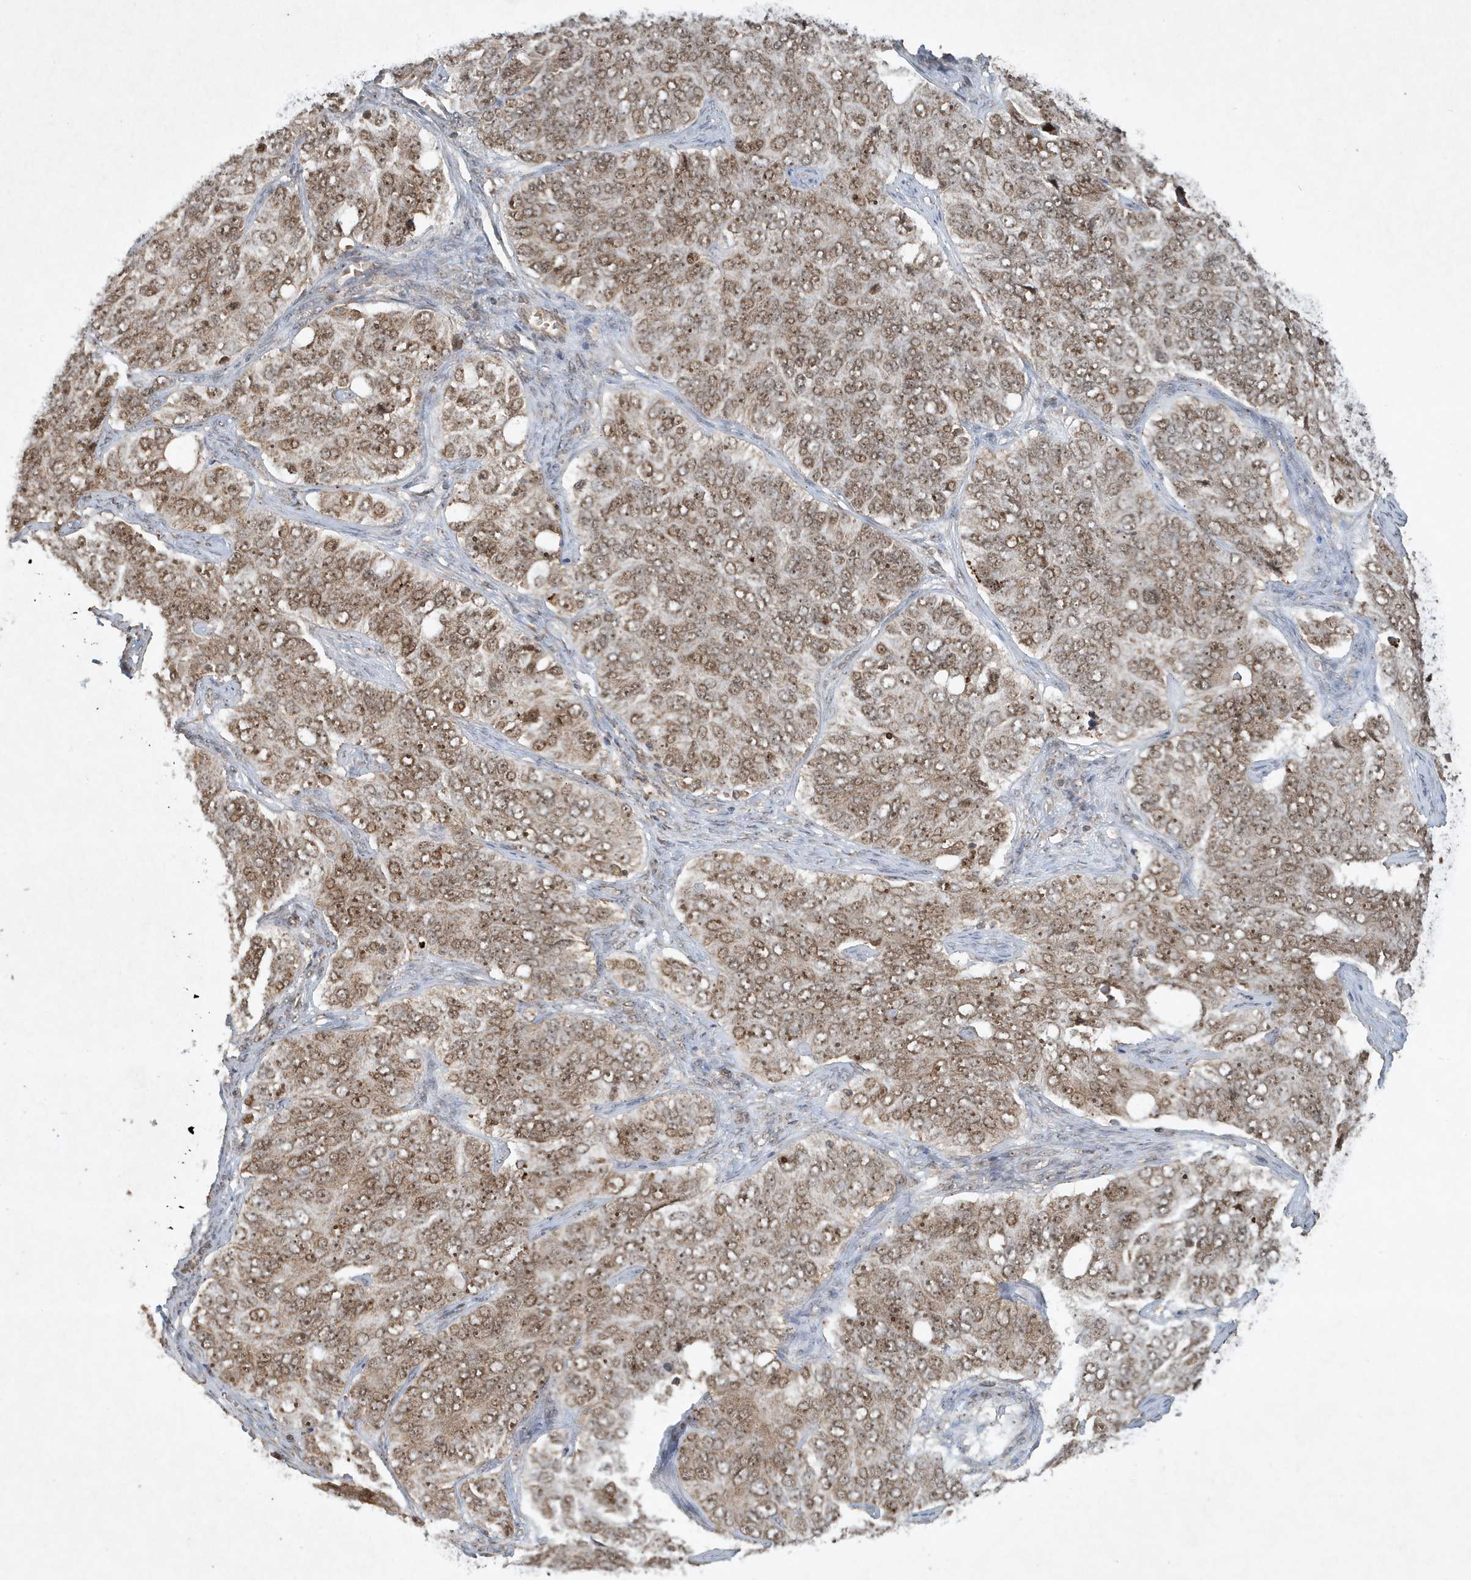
{"staining": {"intensity": "moderate", "quantity": ">75%", "location": "cytoplasmic/membranous,nuclear"}, "tissue": "ovarian cancer", "cell_type": "Tumor cells", "image_type": "cancer", "snomed": [{"axis": "morphology", "description": "Carcinoma, endometroid"}, {"axis": "topography", "description": "Ovary"}], "caption": "This photomicrograph displays immunohistochemistry staining of ovarian endometroid carcinoma, with medium moderate cytoplasmic/membranous and nuclear staining in about >75% of tumor cells.", "gene": "ABCB9", "patient": {"sex": "female", "age": 51}}